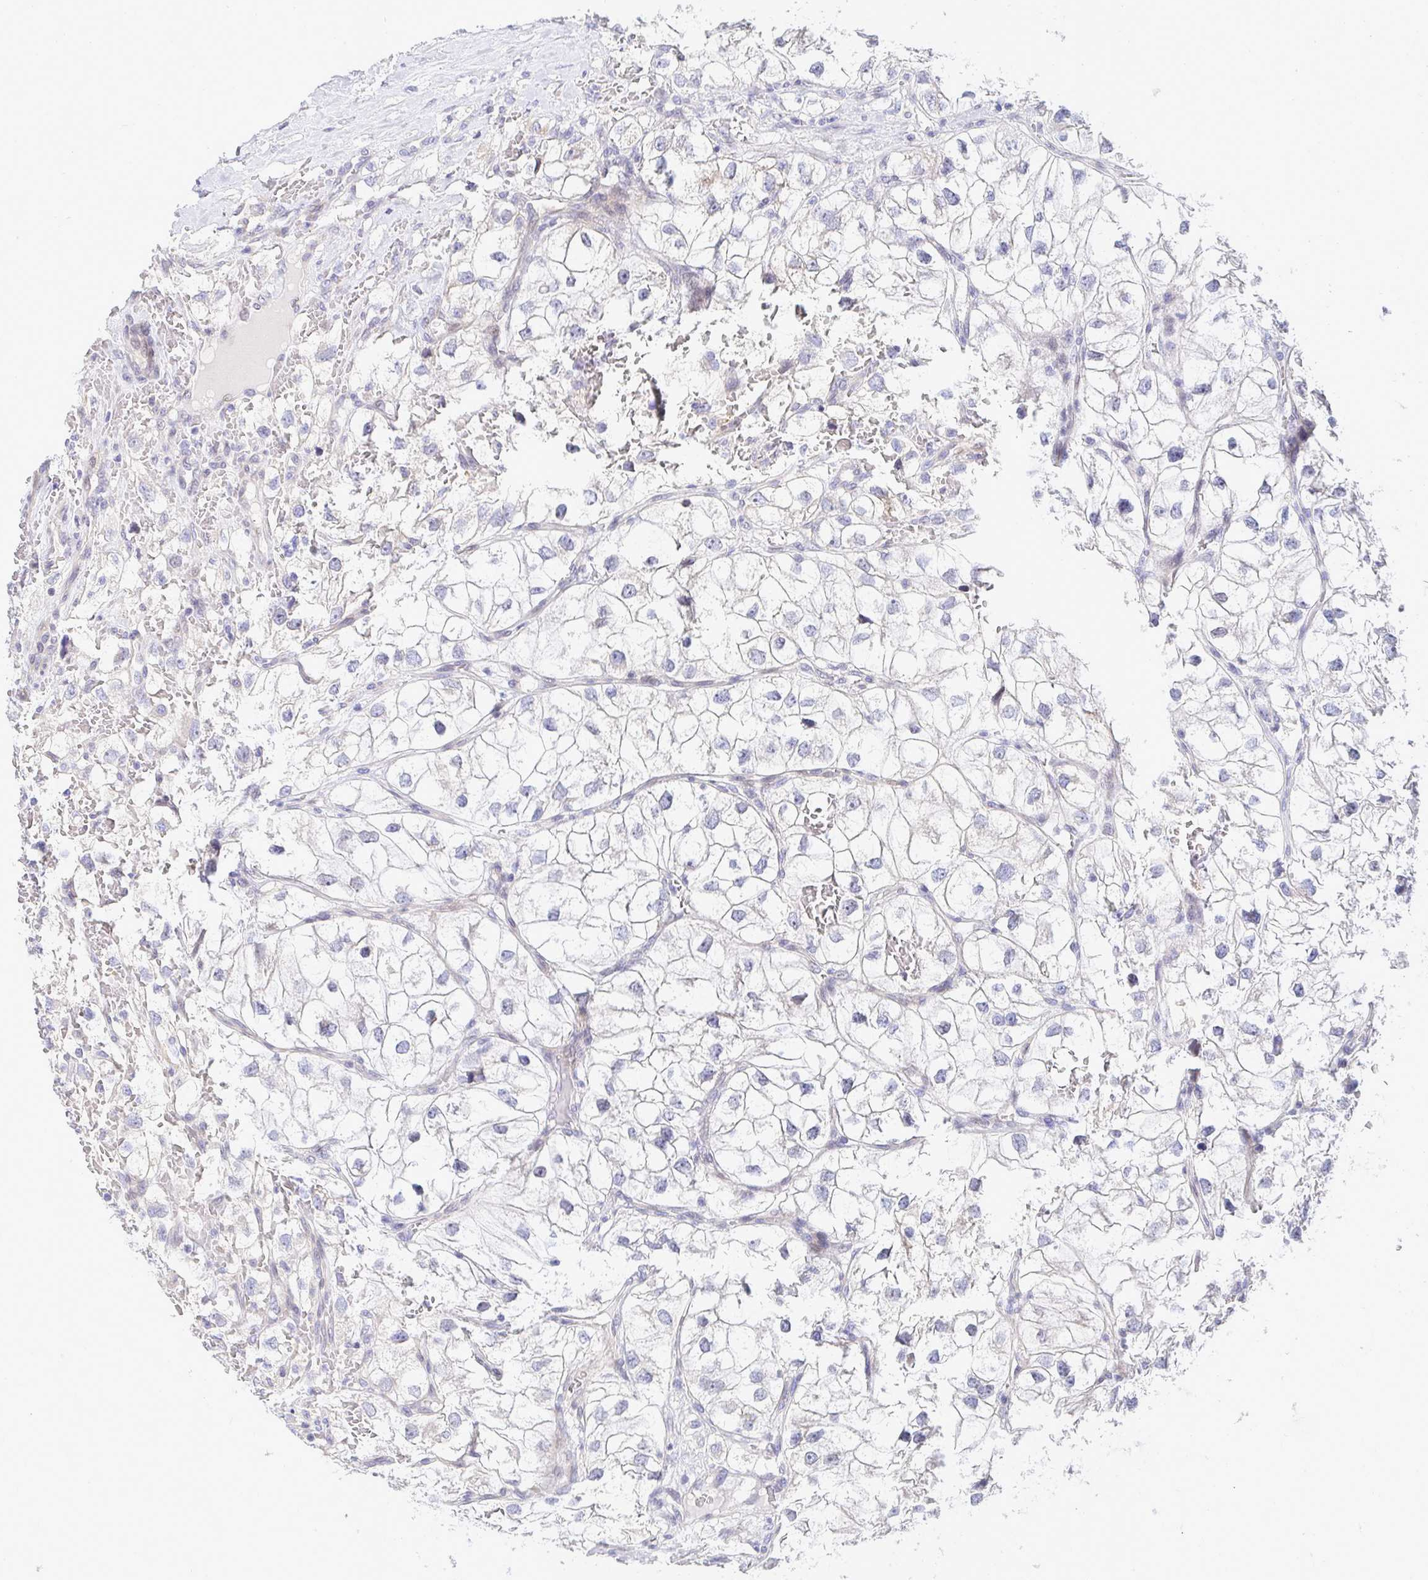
{"staining": {"intensity": "negative", "quantity": "none", "location": "none"}, "tissue": "renal cancer", "cell_type": "Tumor cells", "image_type": "cancer", "snomed": [{"axis": "morphology", "description": "Adenocarcinoma, NOS"}, {"axis": "topography", "description": "Kidney"}], "caption": "IHC of human renal cancer reveals no staining in tumor cells. (Brightfield microscopy of DAB IHC at high magnification).", "gene": "AKAP14", "patient": {"sex": "male", "age": 59}}